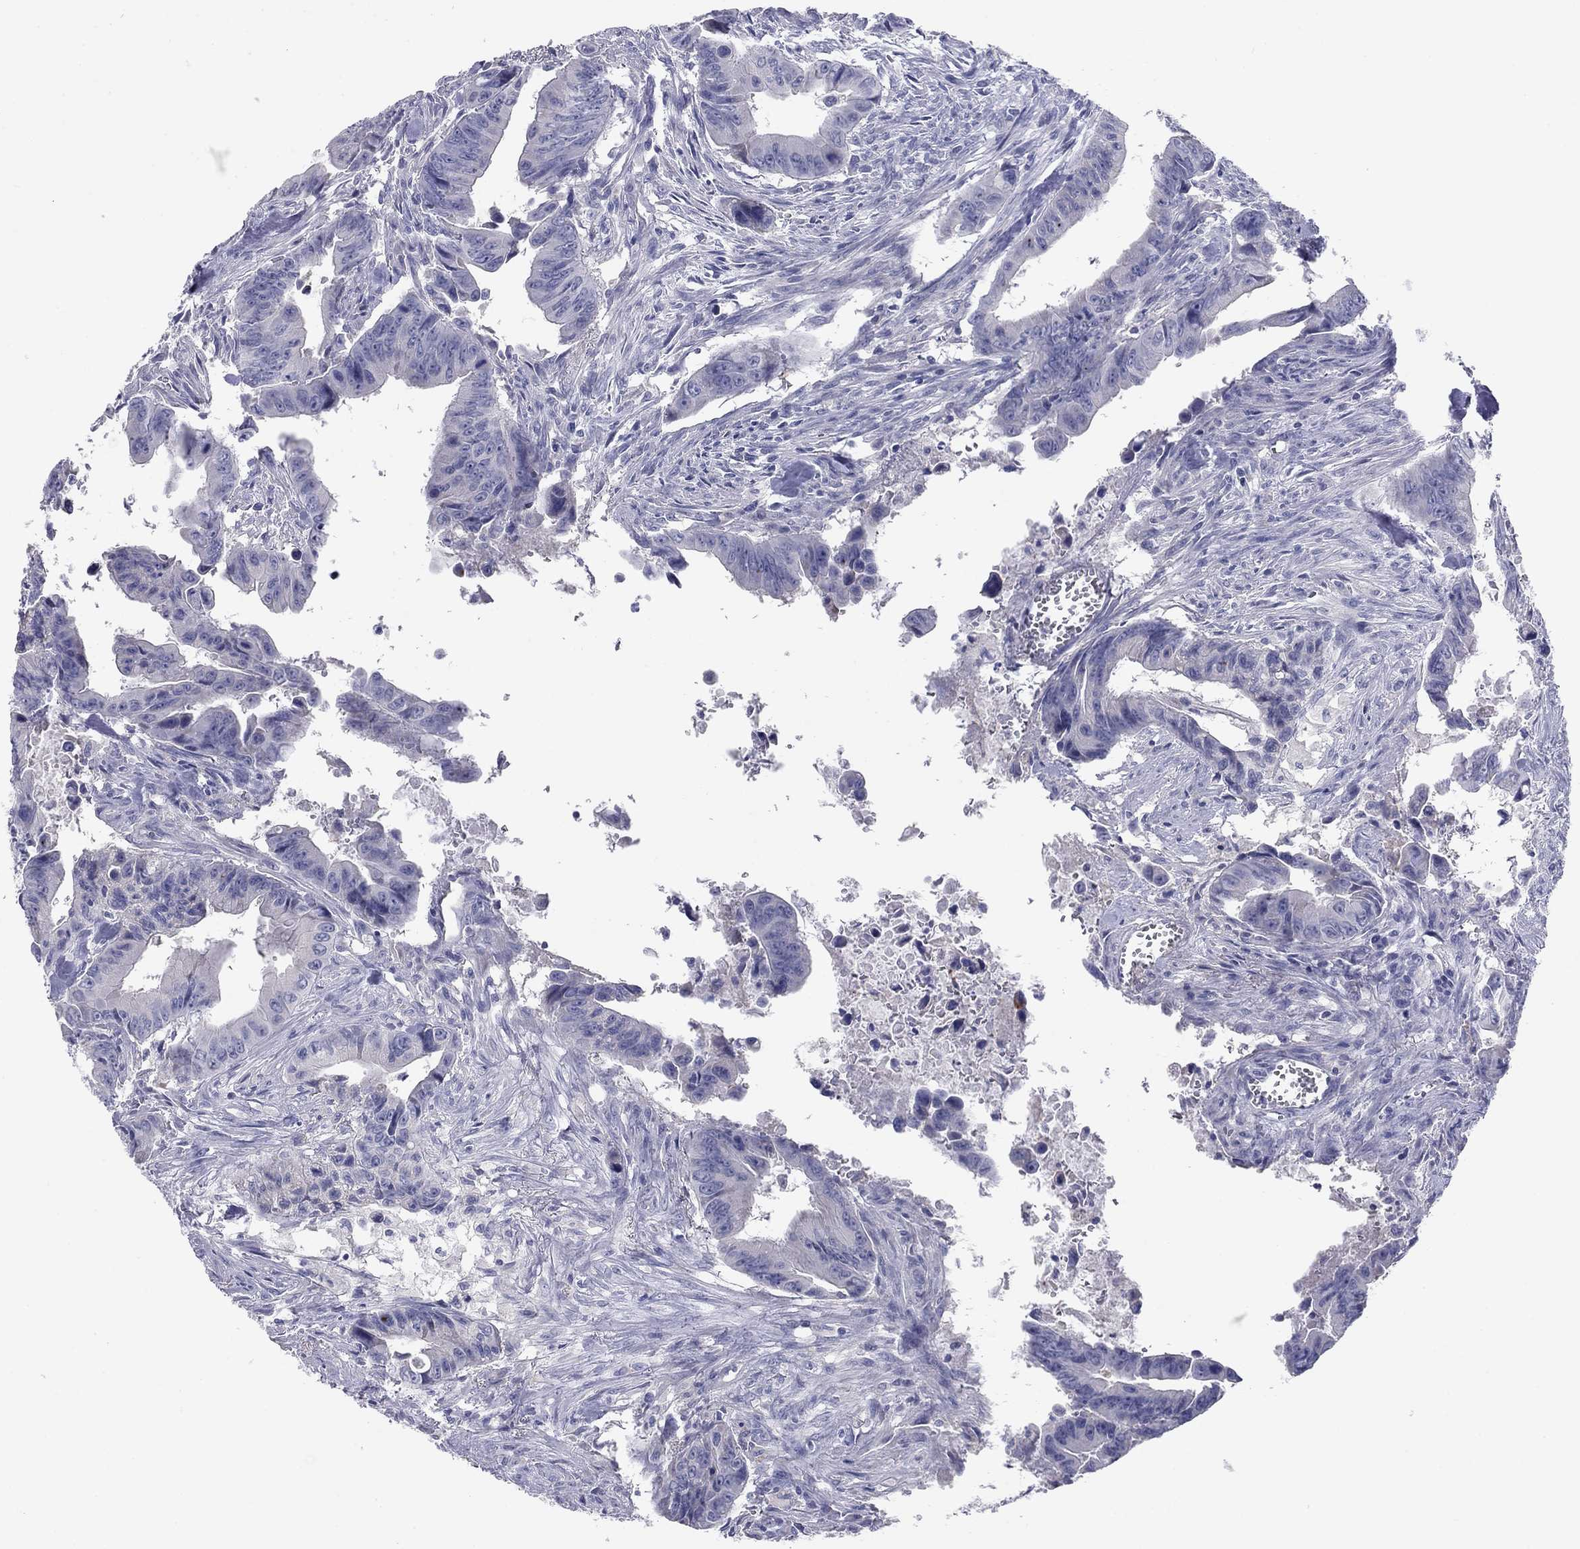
{"staining": {"intensity": "negative", "quantity": "none", "location": "none"}, "tissue": "colorectal cancer", "cell_type": "Tumor cells", "image_type": "cancer", "snomed": [{"axis": "morphology", "description": "Adenocarcinoma, NOS"}, {"axis": "topography", "description": "Colon"}], "caption": "A photomicrograph of colorectal adenocarcinoma stained for a protein reveals no brown staining in tumor cells.", "gene": "GRK7", "patient": {"sex": "female", "age": 87}}